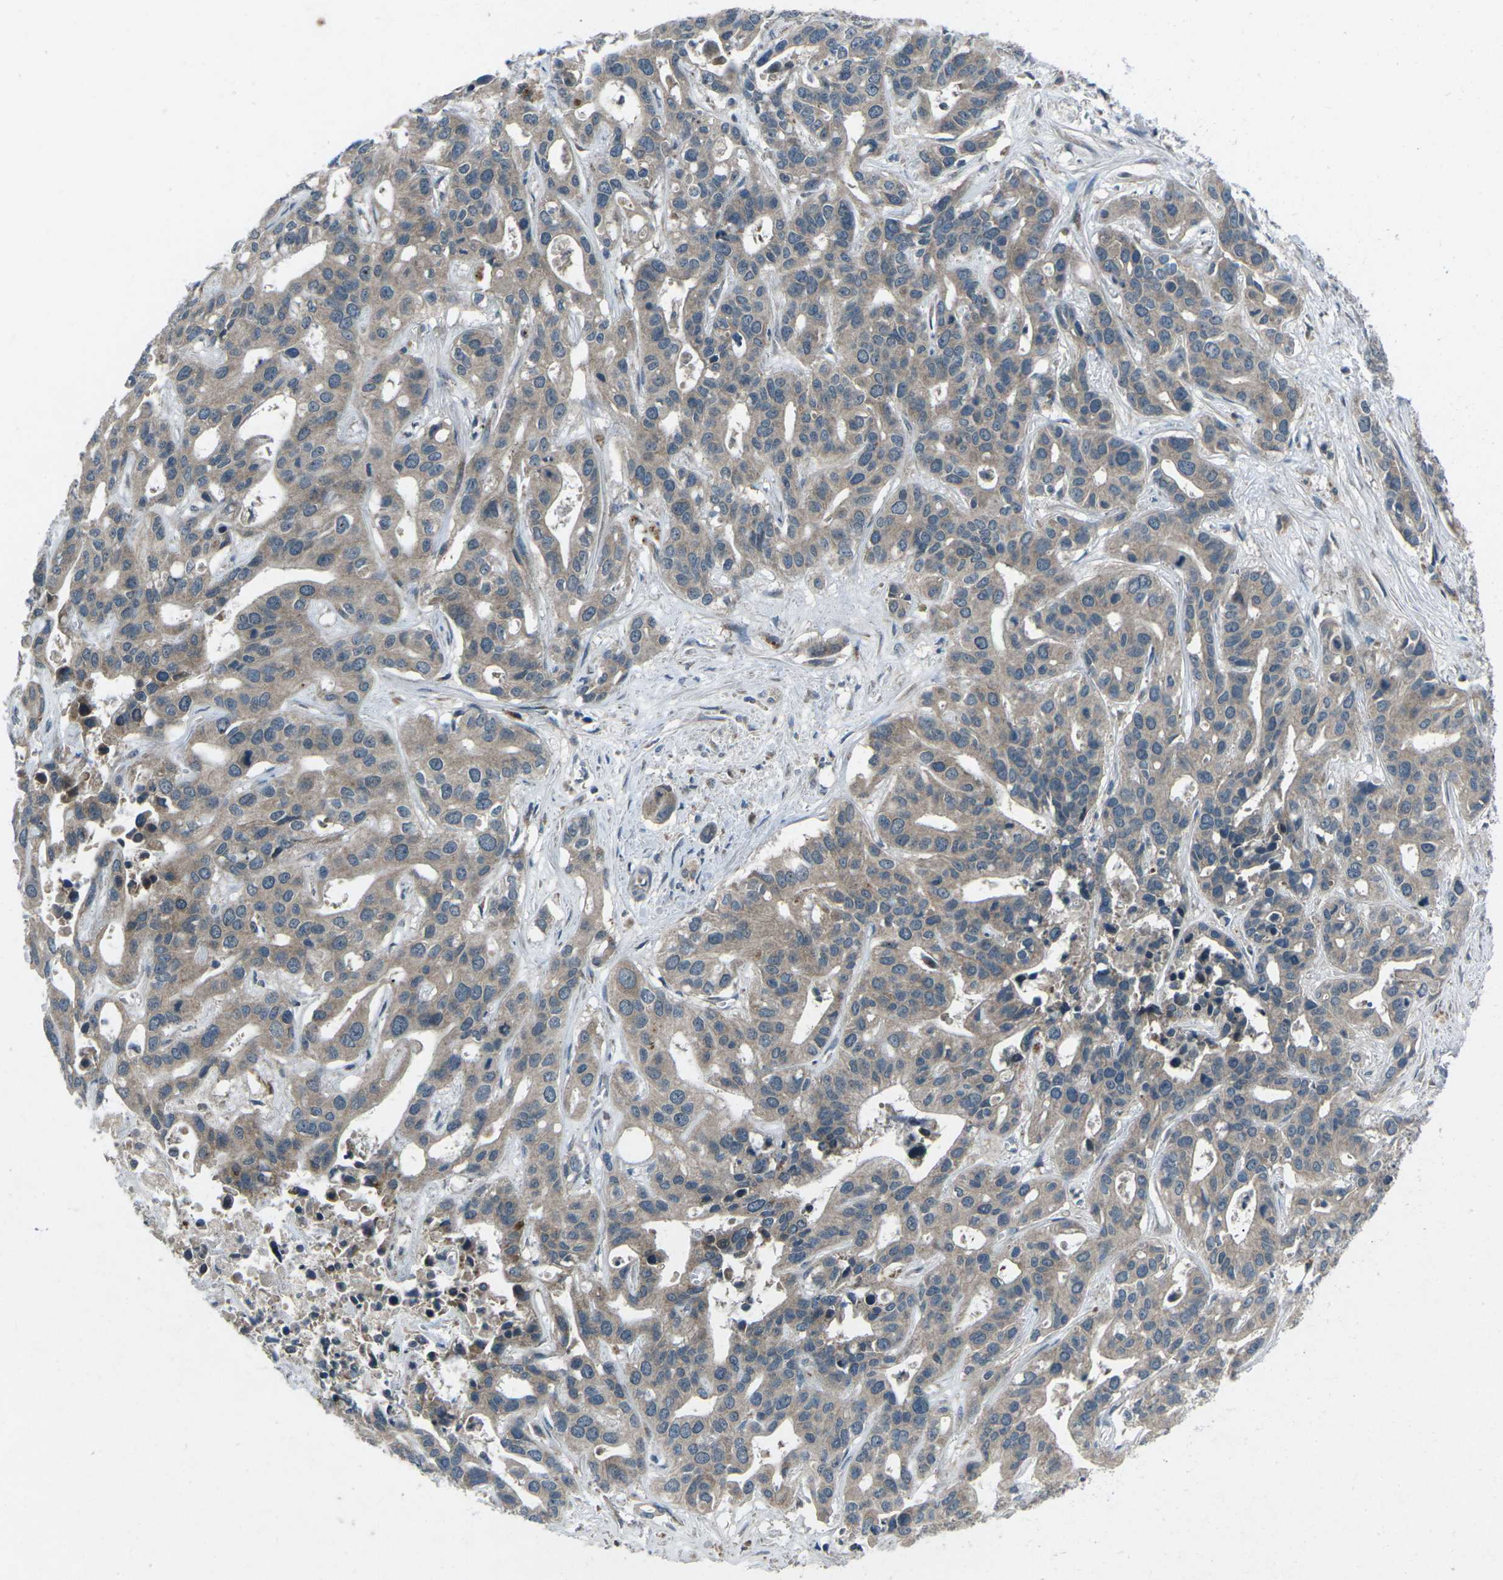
{"staining": {"intensity": "weak", "quantity": ">75%", "location": "cytoplasmic/membranous"}, "tissue": "liver cancer", "cell_type": "Tumor cells", "image_type": "cancer", "snomed": [{"axis": "morphology", "description": "Cholangiocarcinoma"}, {"axis": "topography", "description": "Liver"}], "caption": "Protein expression by immunohistochemistry reveals weak cytoplasmic/membranous positivity in approximately >75% of tumor cells in liver cholangiocarcinoma.", "gene": "CDK16", "patient": {"sex": "female", "age": 65}}